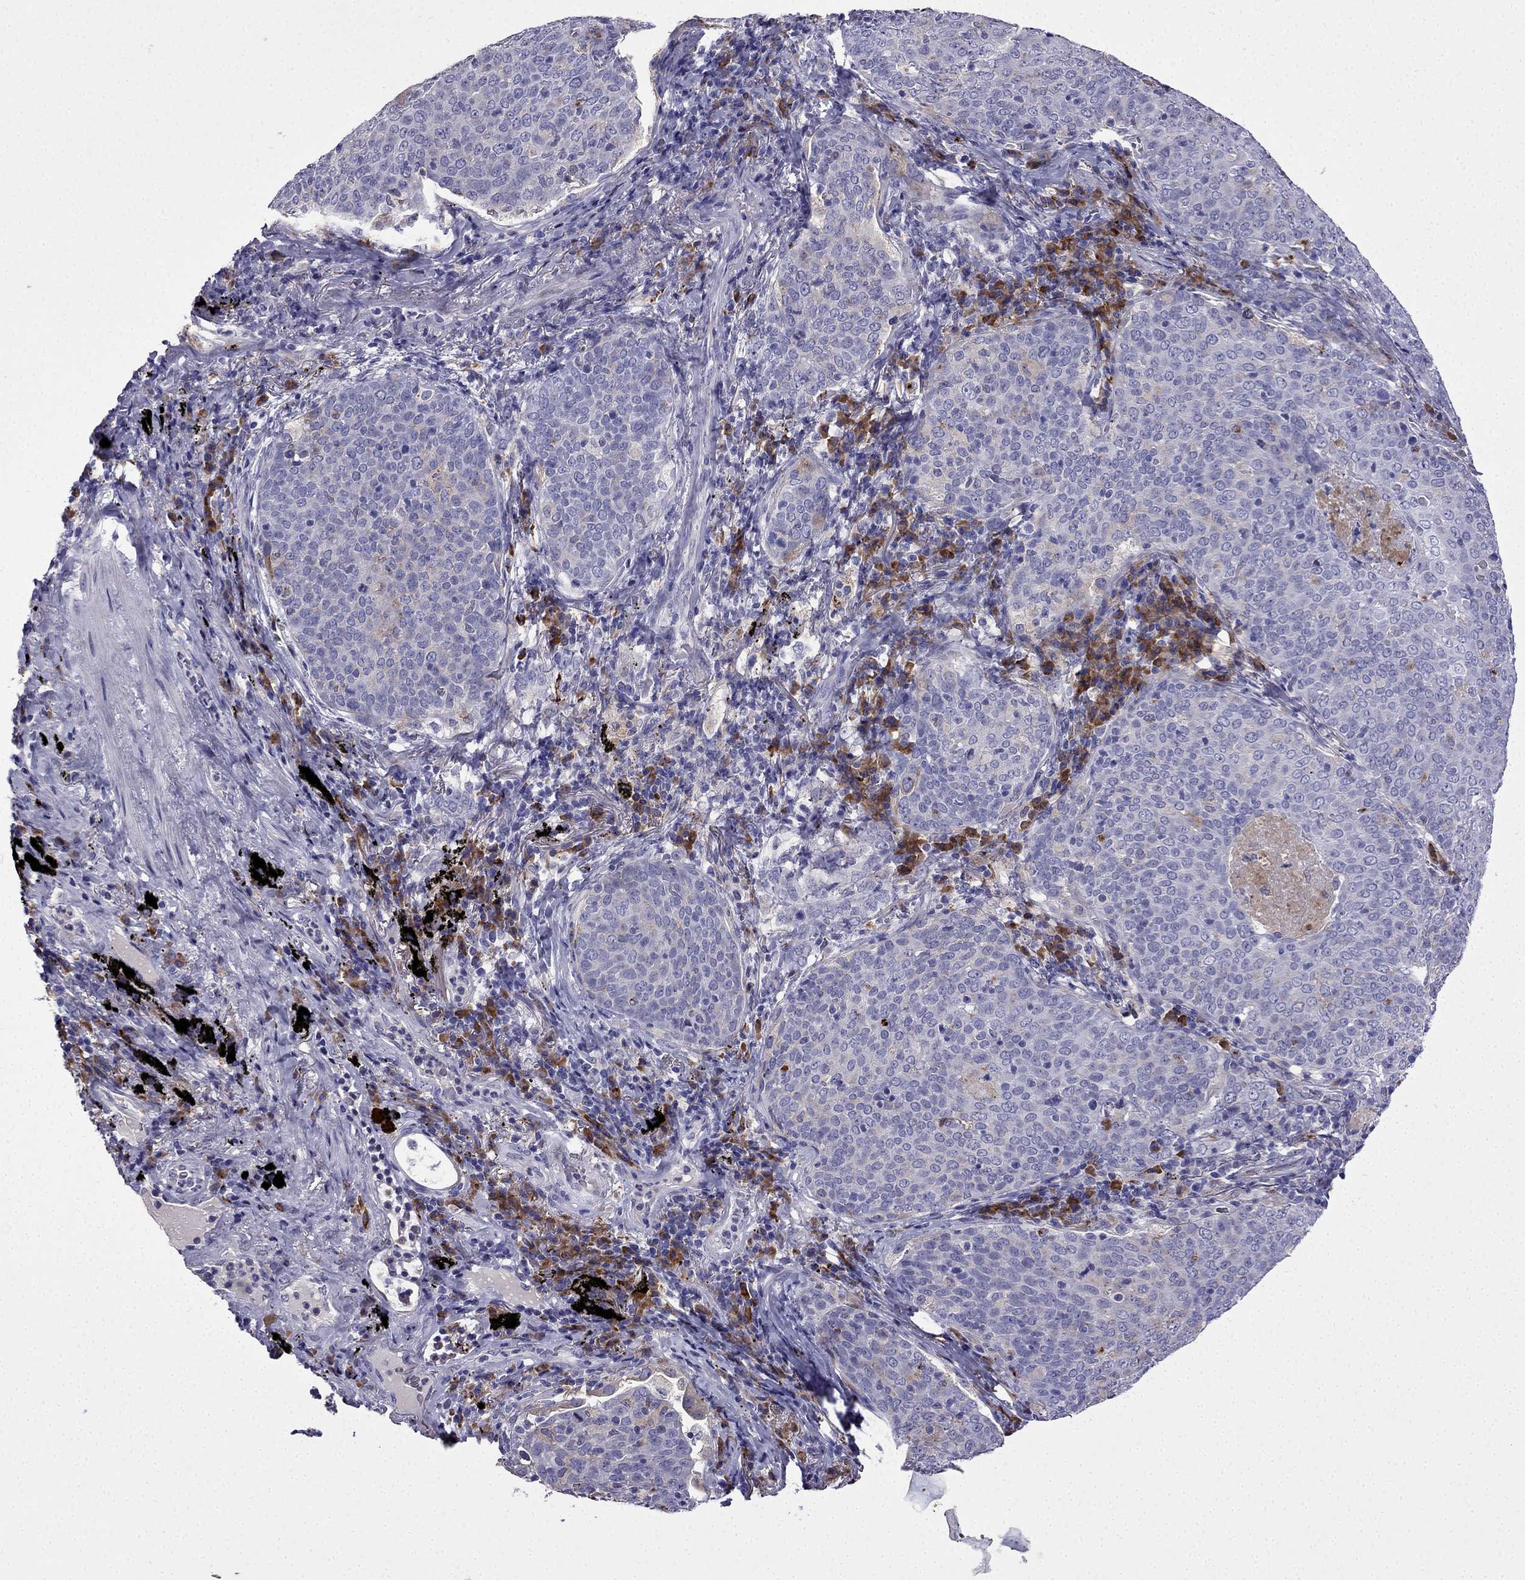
{"staining": {"intensity": "negative", "quantity": "none", "location": "none"}, "tissue": "lung cancer", "cell_type": "Tumor cells", "image_type": "cancer", "snomed": [{"axis": "morphology", "description": "Squamous cell carcinoma, NOS"}, {"axis": "topography", "description": "Lung"}], "caption": "Protein analysis of lung squamous cell carcinoma reveals no significant staining in tumor cells. (Brightfield microscopy of DAB (3,3'-diaminobenzidine) immunohistochemistry at high magnification).", "gene": "TSSK4", "patient": {"sex": "male", "age": 82}}